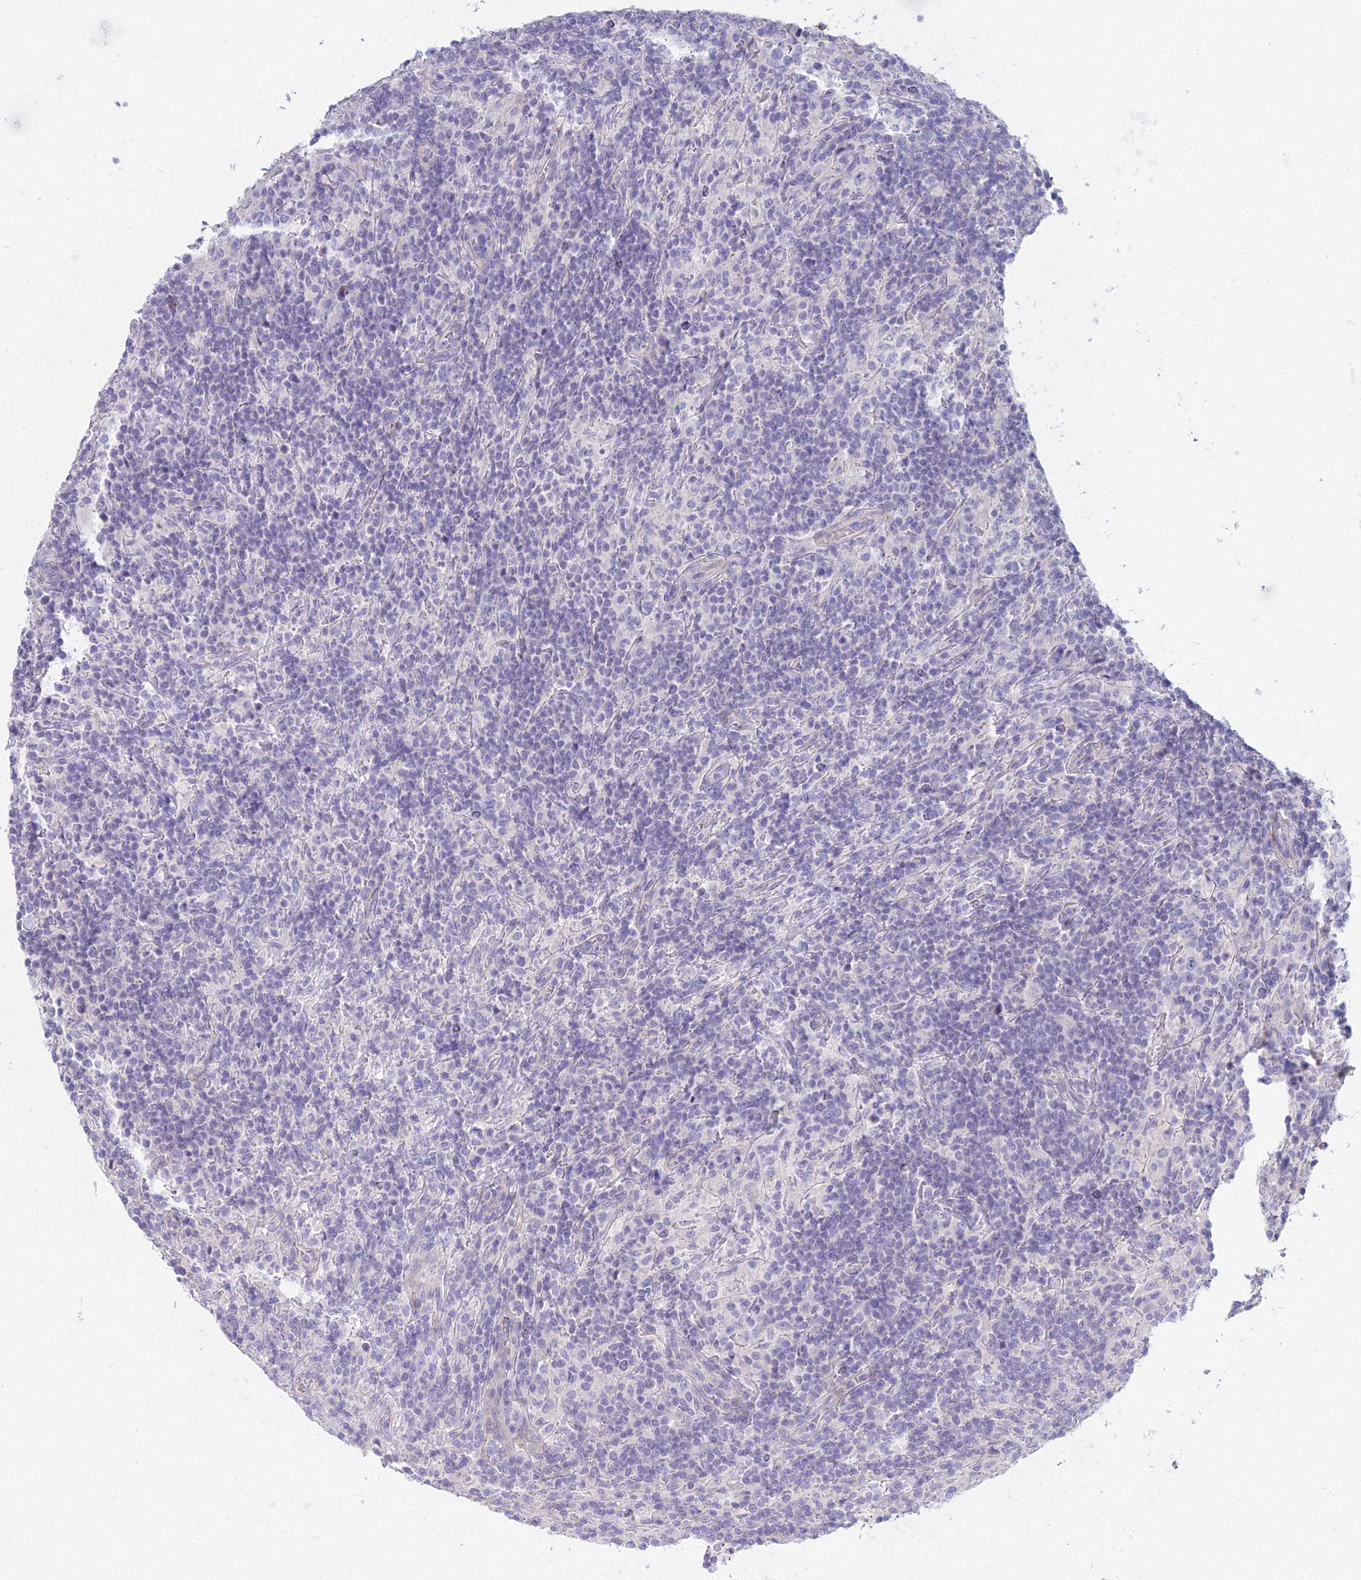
{"staining": {"intensity": "negative", "quantity": "none", "location": "none"}, "tissue": "lymphoma", "cell_type": "Tumor cells", "image_type": "cancer", "snomed": [{"axis": "morphology", "description": "Hodgkin's disease, NOS"}, {"axis": "topography", "description": "Lymph node"}], "caption": "This is an immunohistochemistry photomicrograph of lymphoma. There is no expression in tumor cells.", "gene": "SMIM24", "patient": {"sex": "male", "age": 70}}